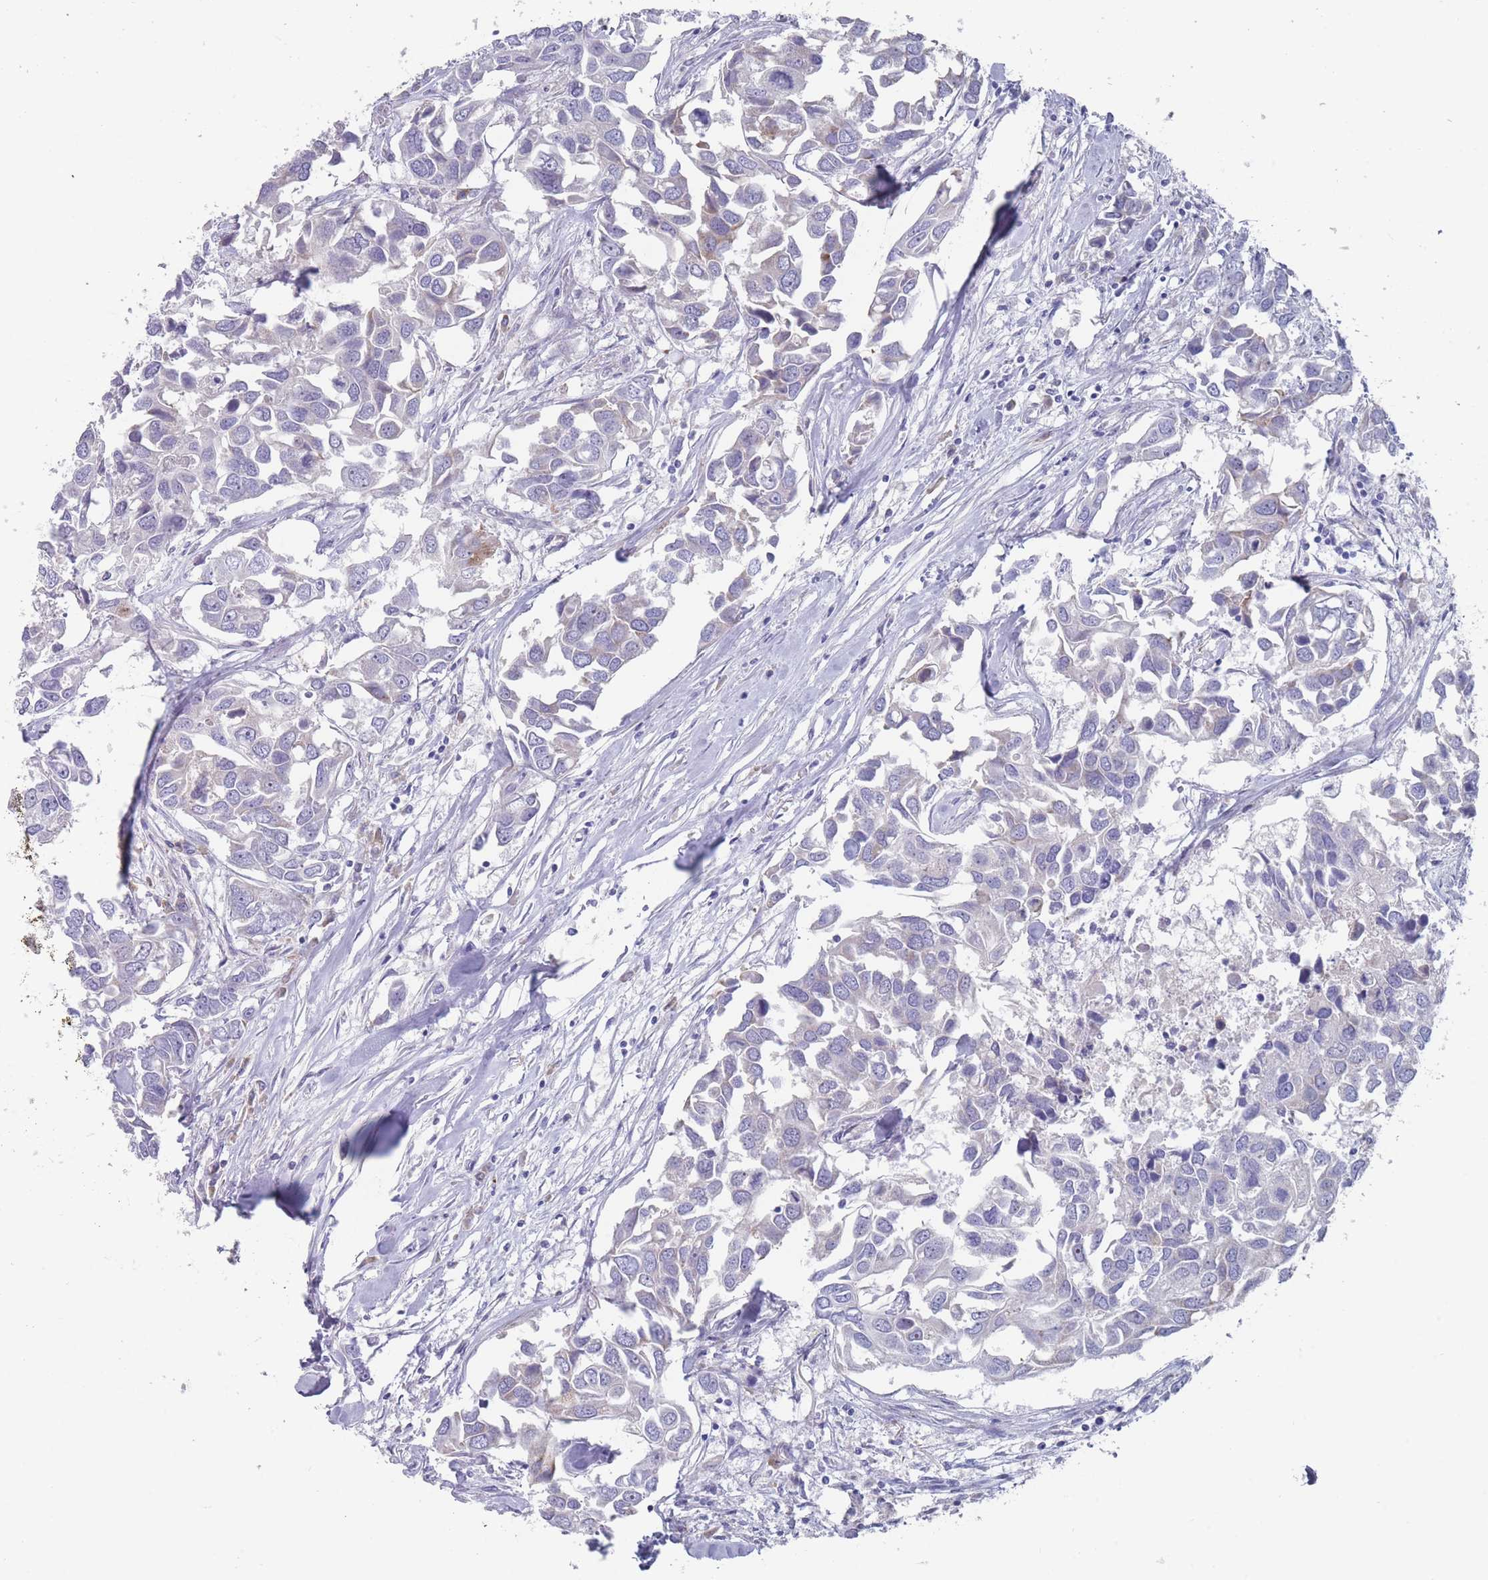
{"staining": {"intensity": "negative", "quantity": "none", "location": "none"}, "tissue": "breast cancer", "cell_type": "Tumor cells", "image_type": "cancer", "snomed": [{"axis": "morphology", "description": "Duct carcinoma"}, {"axis": "topography", "description": "Breast"}], "caption": "DAB (3,3'-diaminobenzidine) immunohistochemical staining of breast cancer shows no significant positivity in tumor cells. (DAB immunohistochemistry, high magnification).", "gene": "ST8SIA5", "patient": {"sex": "female", "age": 83}}